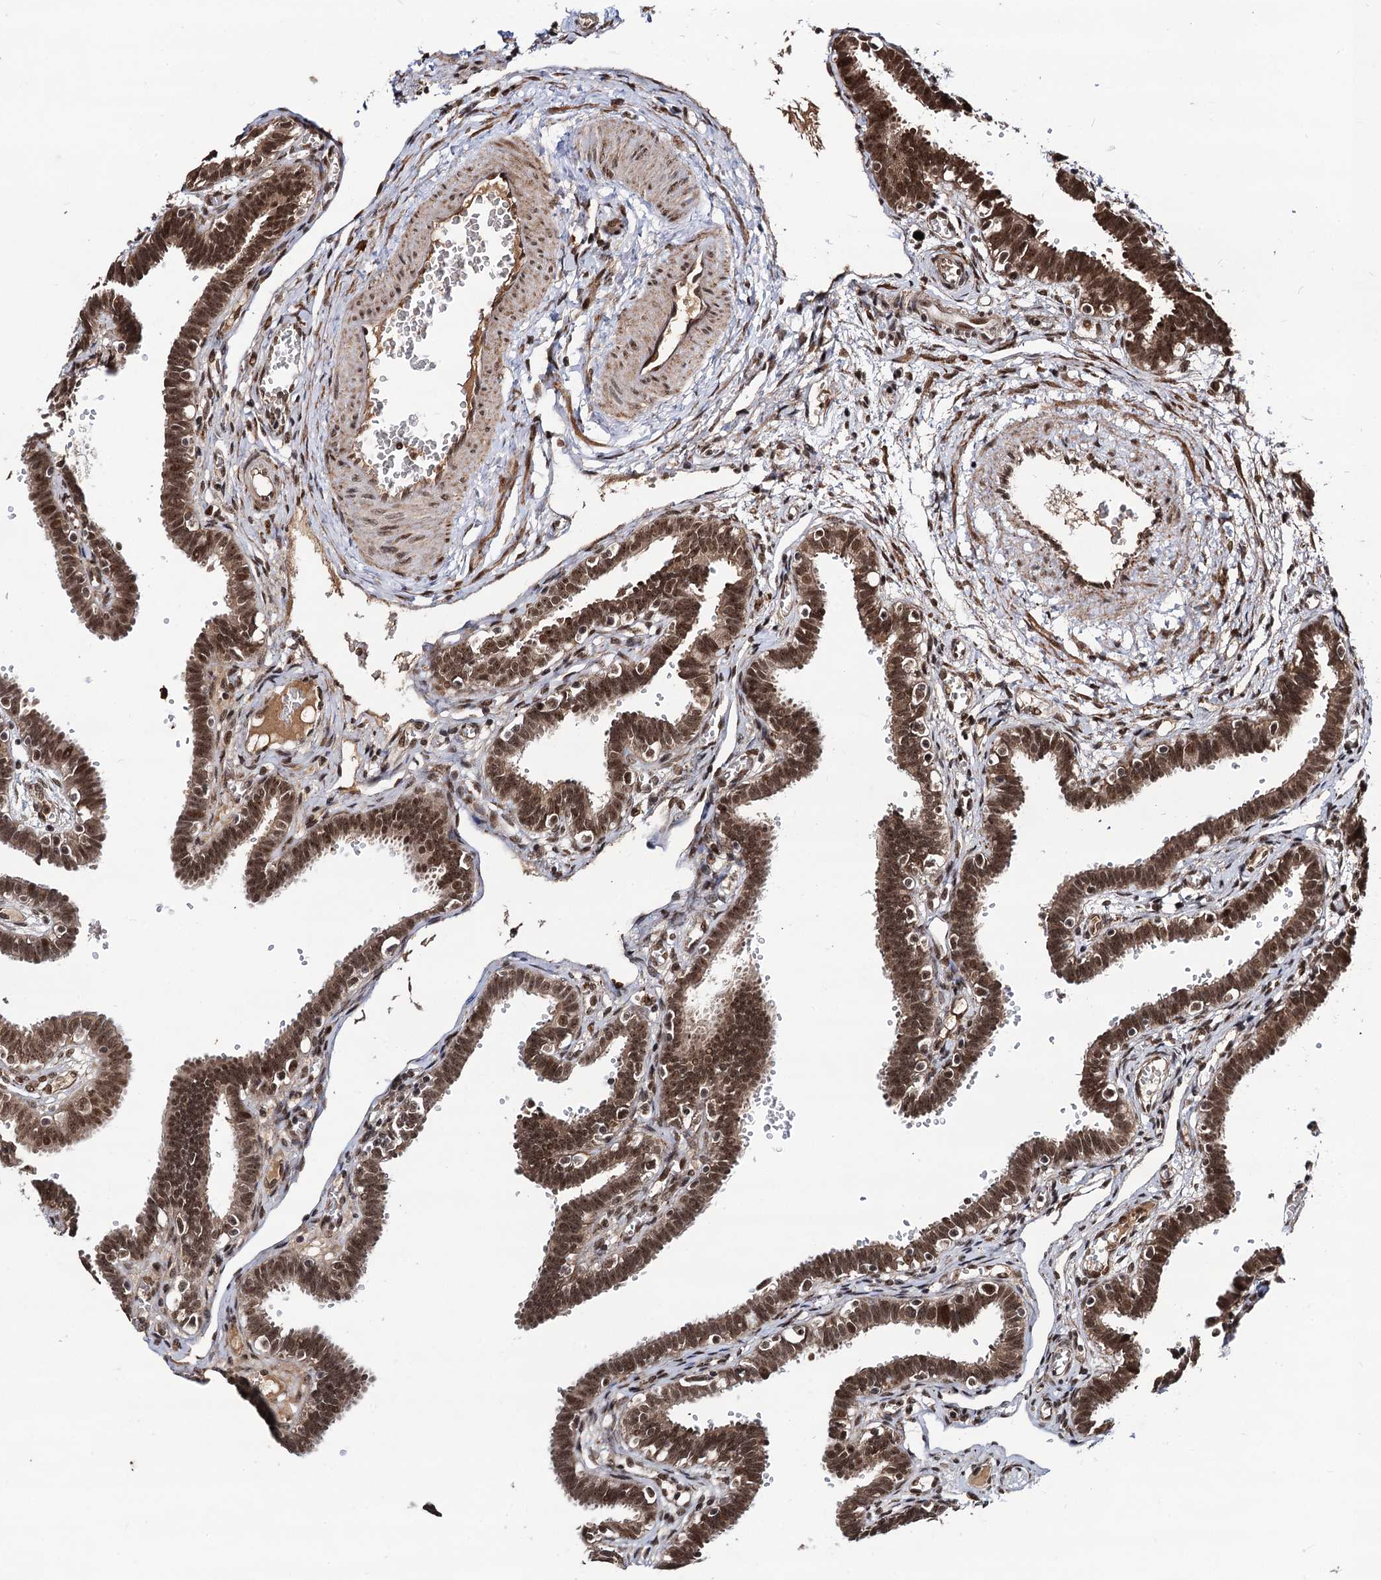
{"staining": {"intensity": "moderate", "quantity": ">75%", "location": "cytoplasmic/membranous,nuclear"}, "tissue": "fallopian tube", "cell_type": "Glandular cells", "image_type": "normal", "snomed": [{"axis": "morphology", "description": "Normal tissue, NOS"}, {"axis": "topography", "description": "Fallopian tube"}, {"axis": "topography", "description": "Placenta"}], "caption": "Immunohistochemistry (IHC) staining of unremarkable fallopian tube, which shows medium levels of moderate cytoplasmic/membranous,nuclear expression in approximately >75% of glandular cells indicating moderate cytoplasmic/membranous,nuclear protein staining. The staining was performed using DAB (3,3'-diaminobenzidine) (brown) for protein detection and nuclei were counterstained in hematoxylin (blue).", "gene": "SFSWAP", "patient": {"sex": "female", "age": 32}}